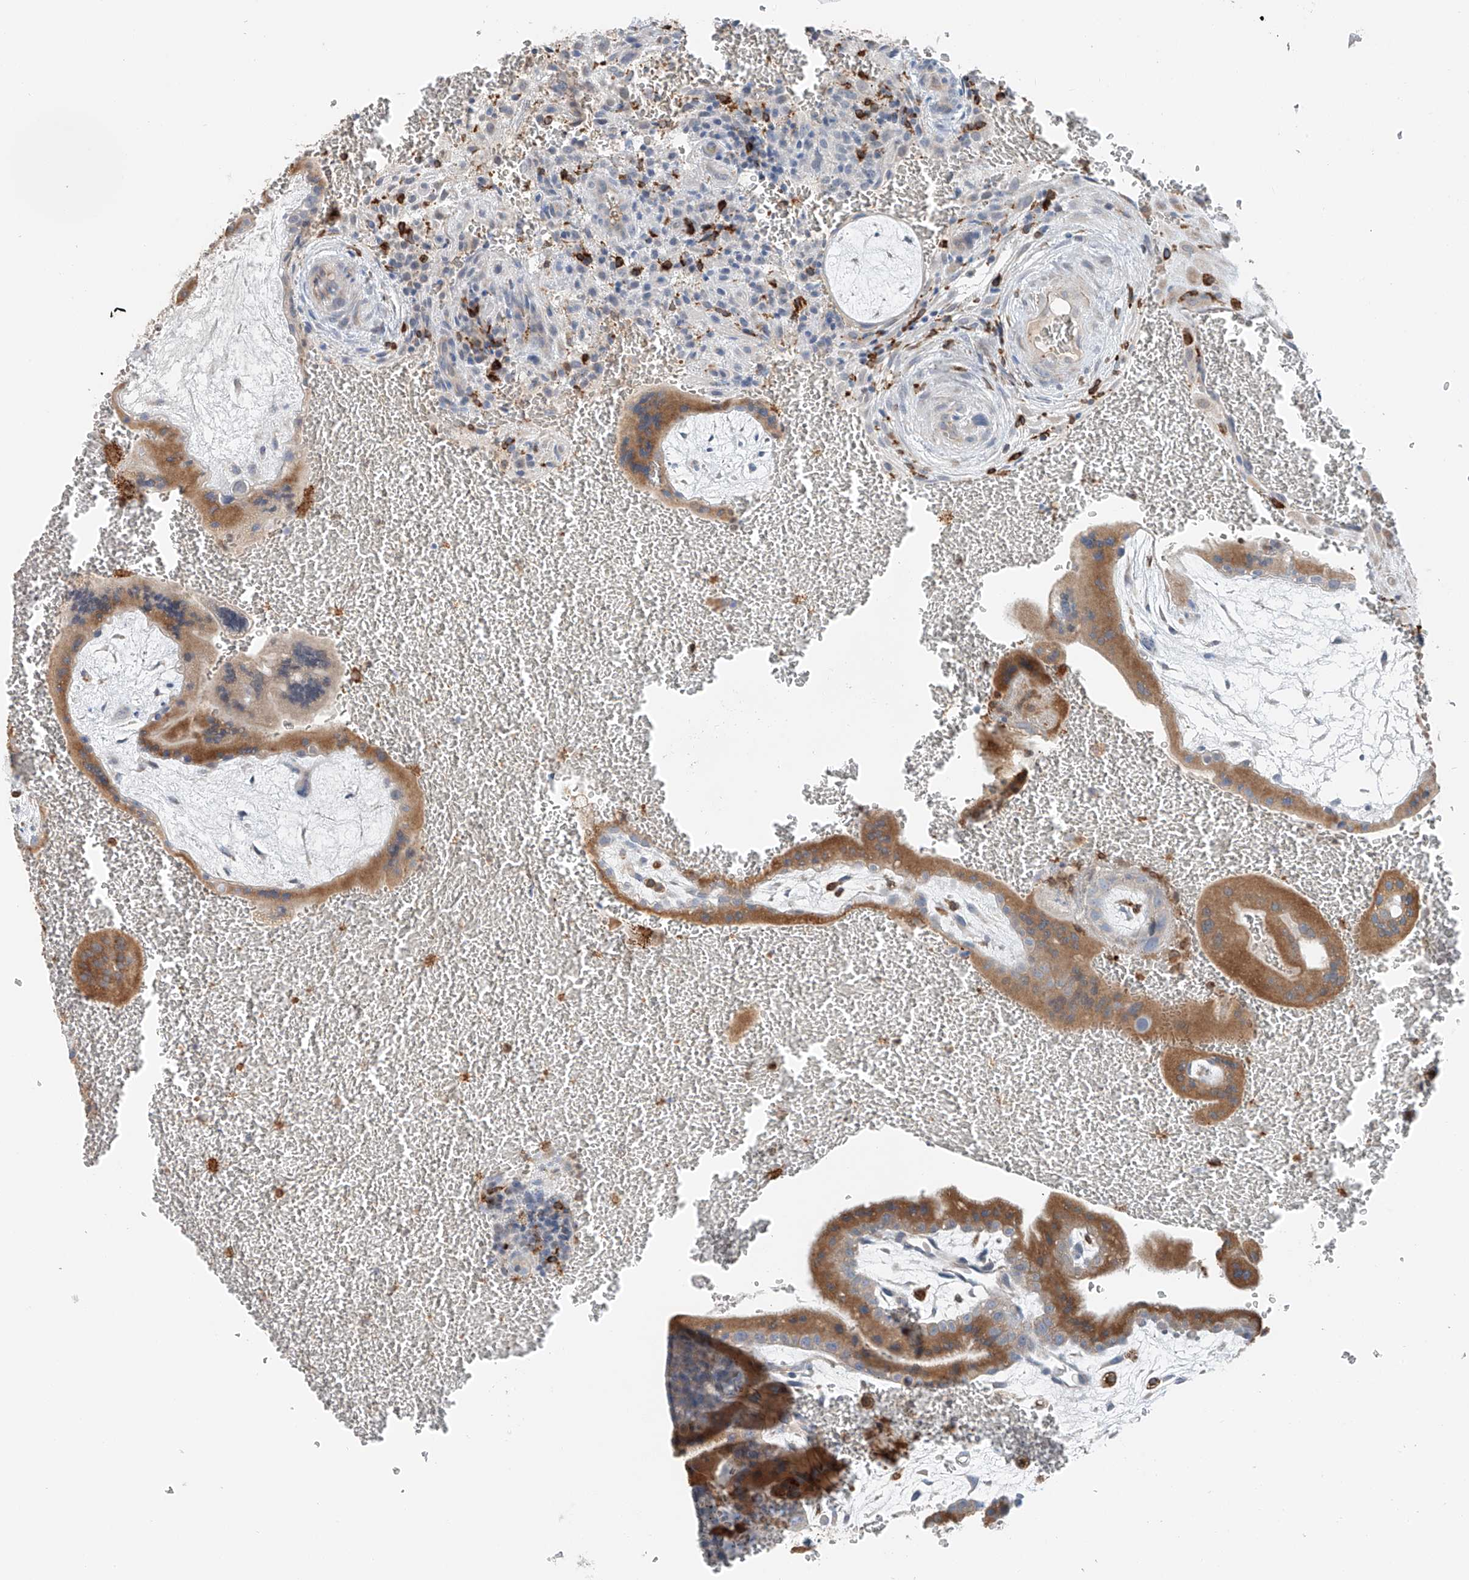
{"staining": {"intensity": "moderate", "quantity": "25%-75%", "location": "cytoplasmic/membranous"}, "tissue": "placenta", "cell_type": "Trophoblastic cells", "image_type": "normal", "snomed": [{"axis": "morphology", "description": "Normal tissue, NOS"}, {"axis": "topography", "description": "Placenta"}], "caption": "Immunohistochemistry (IHC) photomicrograph of benign placenta: human placenta stained using IHC exhibits medium levels of moderate protein expression localized specifically in the cytoplasmic/membranous of trophoblastic cells, appearing as a cytoplasmic/membranous brown color.", "gene": "TBXAS1", "patient": {"sex": "female", "age": 35}}